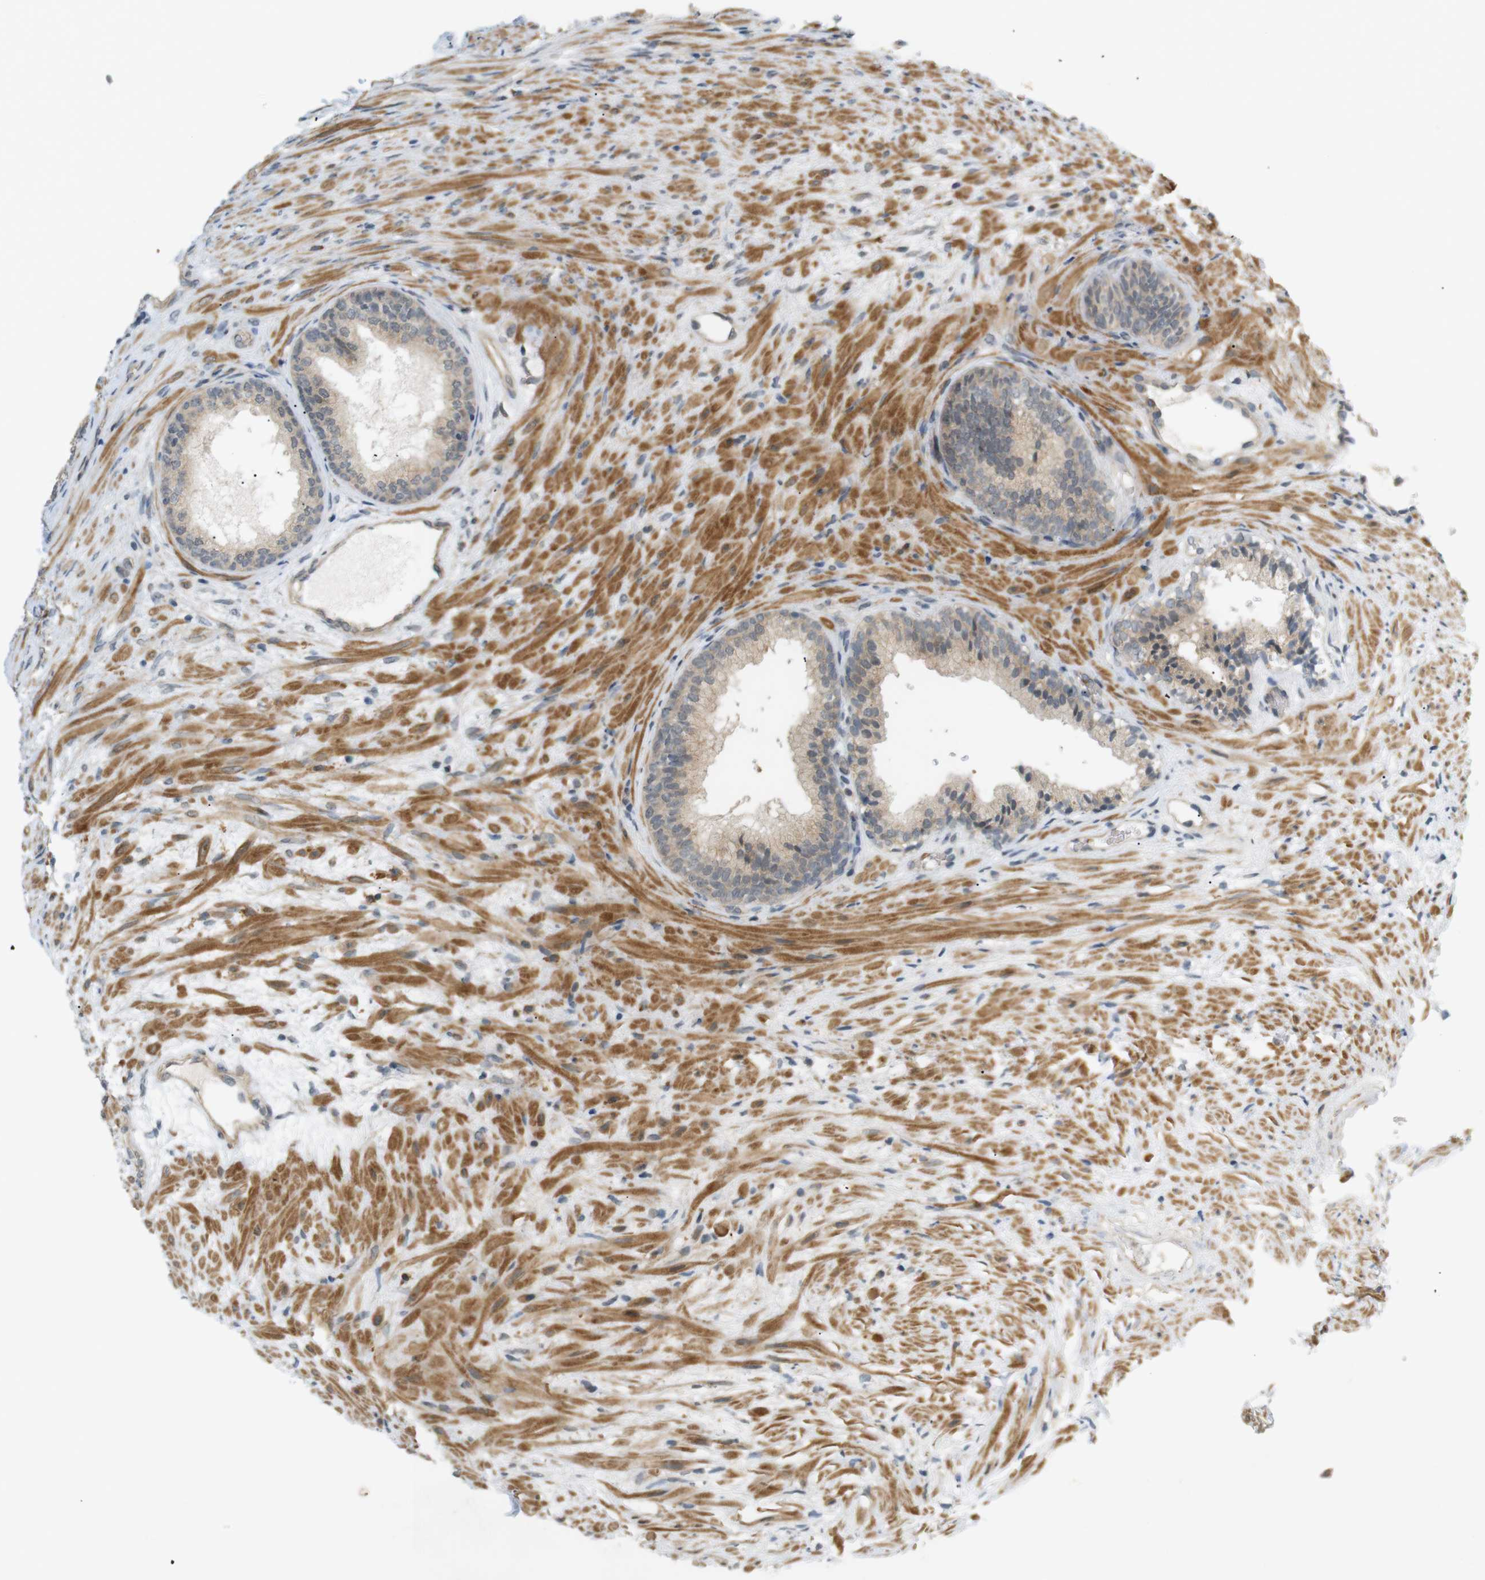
{"staining": {"intensity": "weak", "quantity": ">75%", "location": "cytoplasmic/membranous"}, "tissue": "prostate", "cell_type": "Glandular cells", "image_type": "normal", "snomed": [{"axis": "morphology", "description": "Normal tissue, NOS"}, {"axis": "topography", "description": "Prostate"}], "caption": "DAB immunohistochemical staining of unremarkable human prostate reveals weak cytoplasmic/membranous protein positivity in approximately >75% of glandular cells. Immunohistochemistry stains the protein of interest in brown and the nuclei are stained blue.", "gene": "SOCS6", "patient": {"sex": "male", "age": 51}}